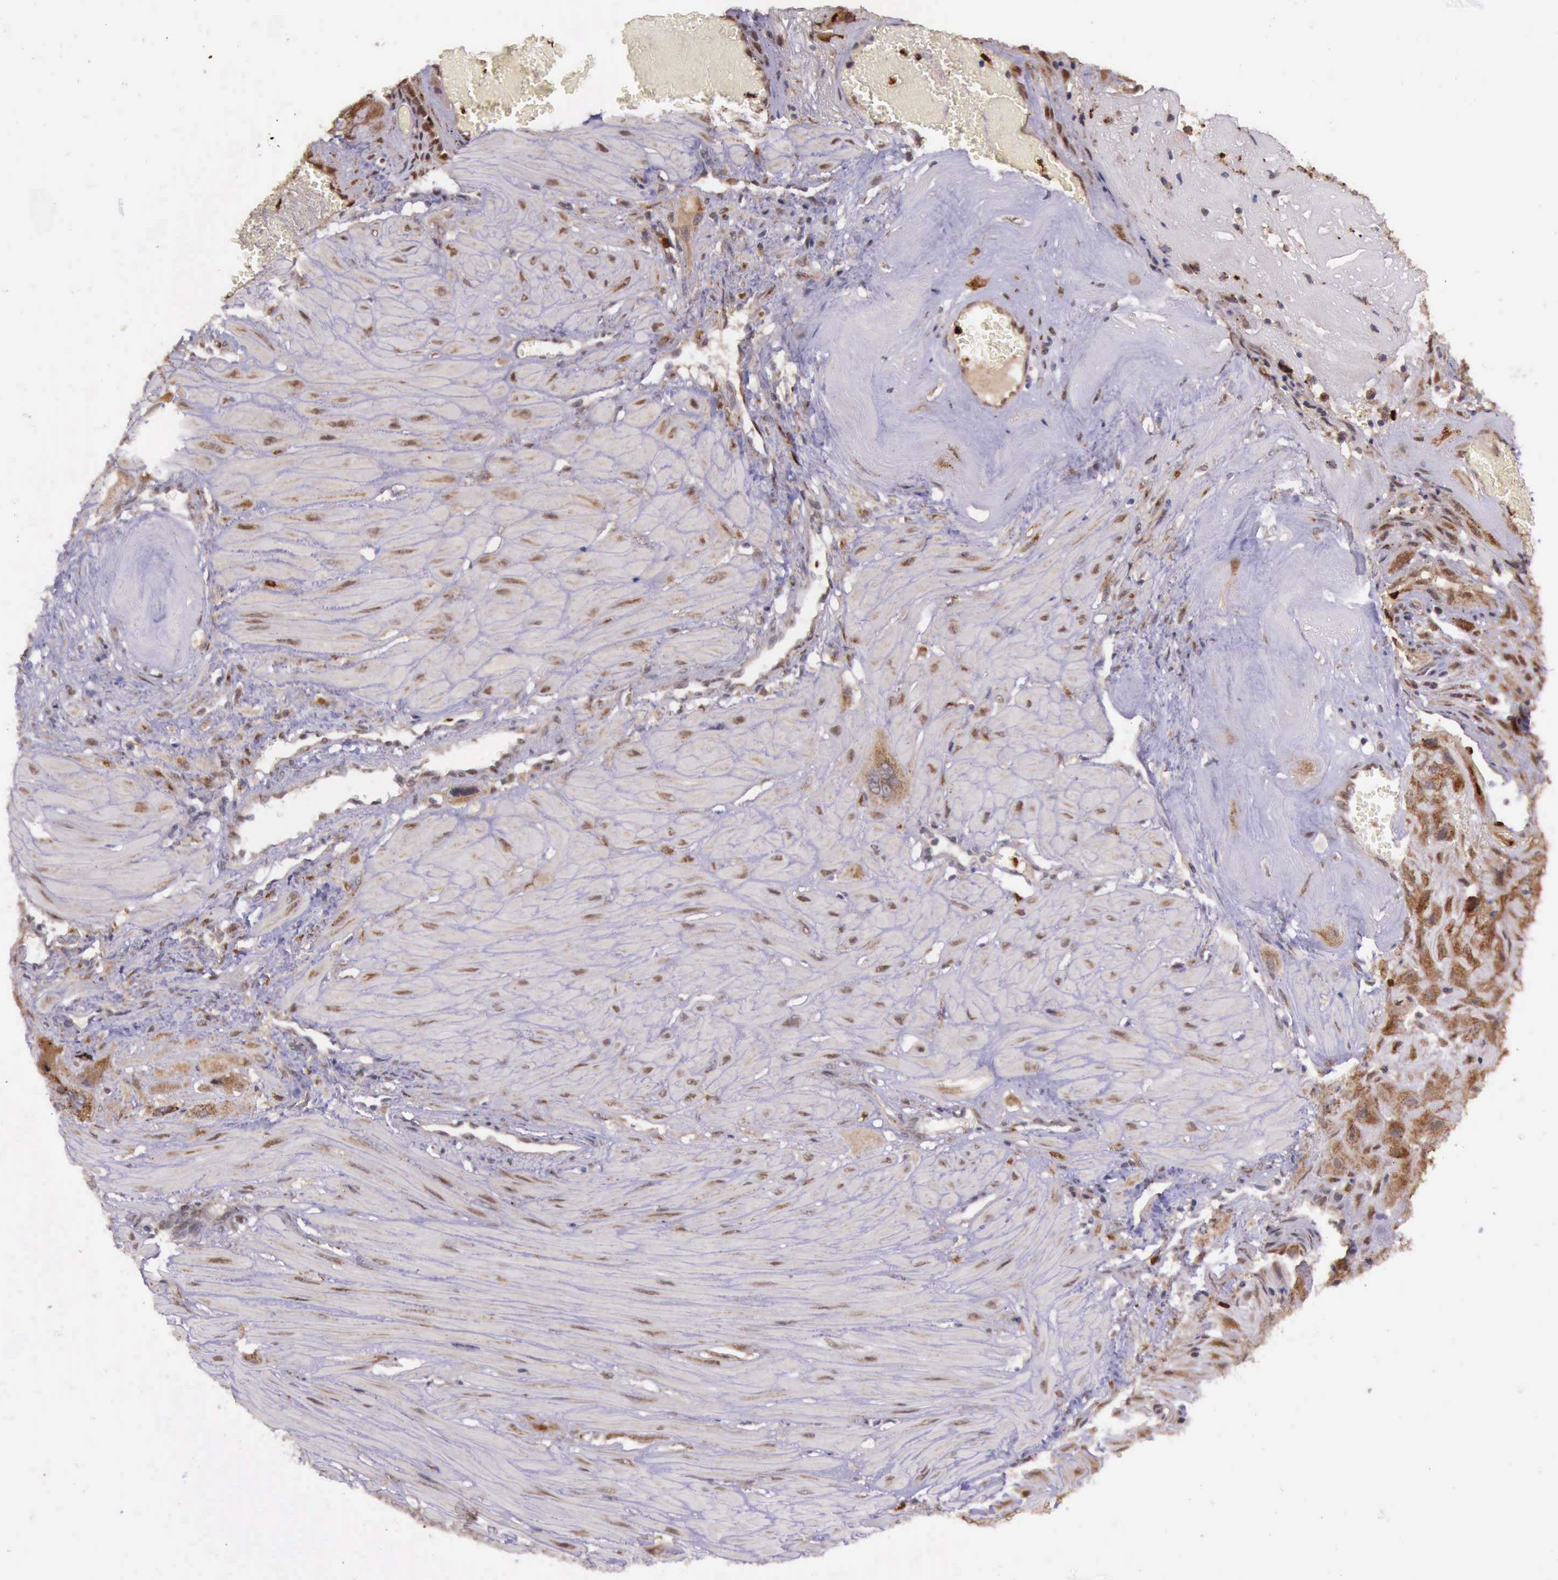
{"staining": {"intensity": "moderate", "quantity": ">75%", "location": "cytoplasmic/membranous"}, "tissue": "cervical cancer", "cell_type": "Tumor cells", "image_type": "cancer", "snomed": [{"axis": "morphology", "description": "Squamous cell carcinoma, NOS"}, {"axis": "topography", "description": "Cervix"}], "caption": "Immunohistochemistry of squamous cell carcinoma (cervical) demonstrates medium levels of moderate cytoplasmic/membranous expression in about >75% of tumor cells.", "gene": "ARMCX3", "patient": {"sex": "female", "age": 34}}